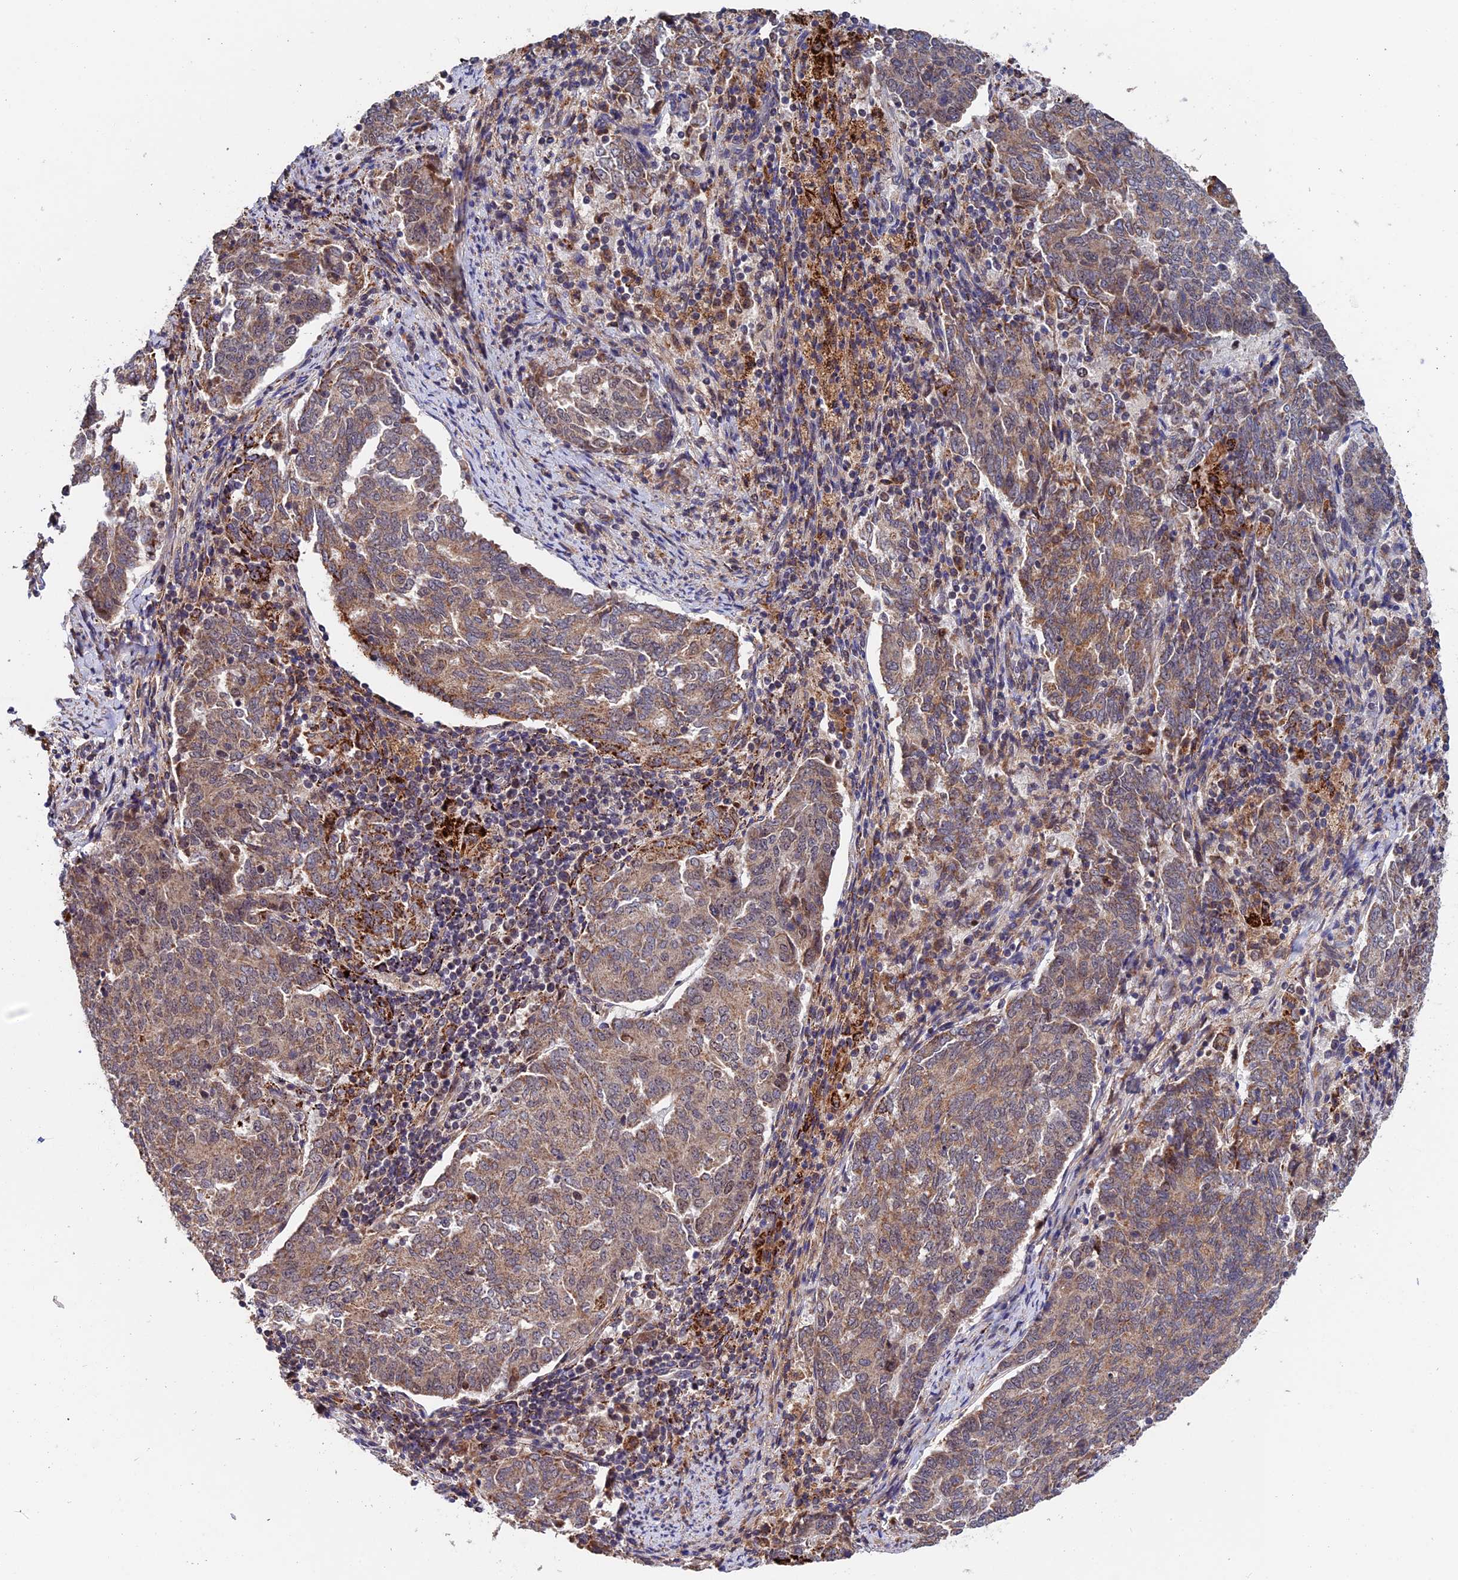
{"staining": {"intensity": "weak", "quantity": ">75%", "location": "cytoplasmic/membranous"}, "tissue": "endometrial cancer", "cell_type": "Tumor cells", "image_type": "cancer", "snomed": [{"axis": "morphology", "description": "Adenocarcinoma, NOS"}, {"axis": "topography", "description": "Endometrium"}], "caption": "Immunohistochemistry of human endometrial cancer exhibits low levels of weak cytoplasmic/membranous expression in approximately >75% of tumor cells.", "gene": "RNF17", "patient": {"sex": "female", "age": 80}}